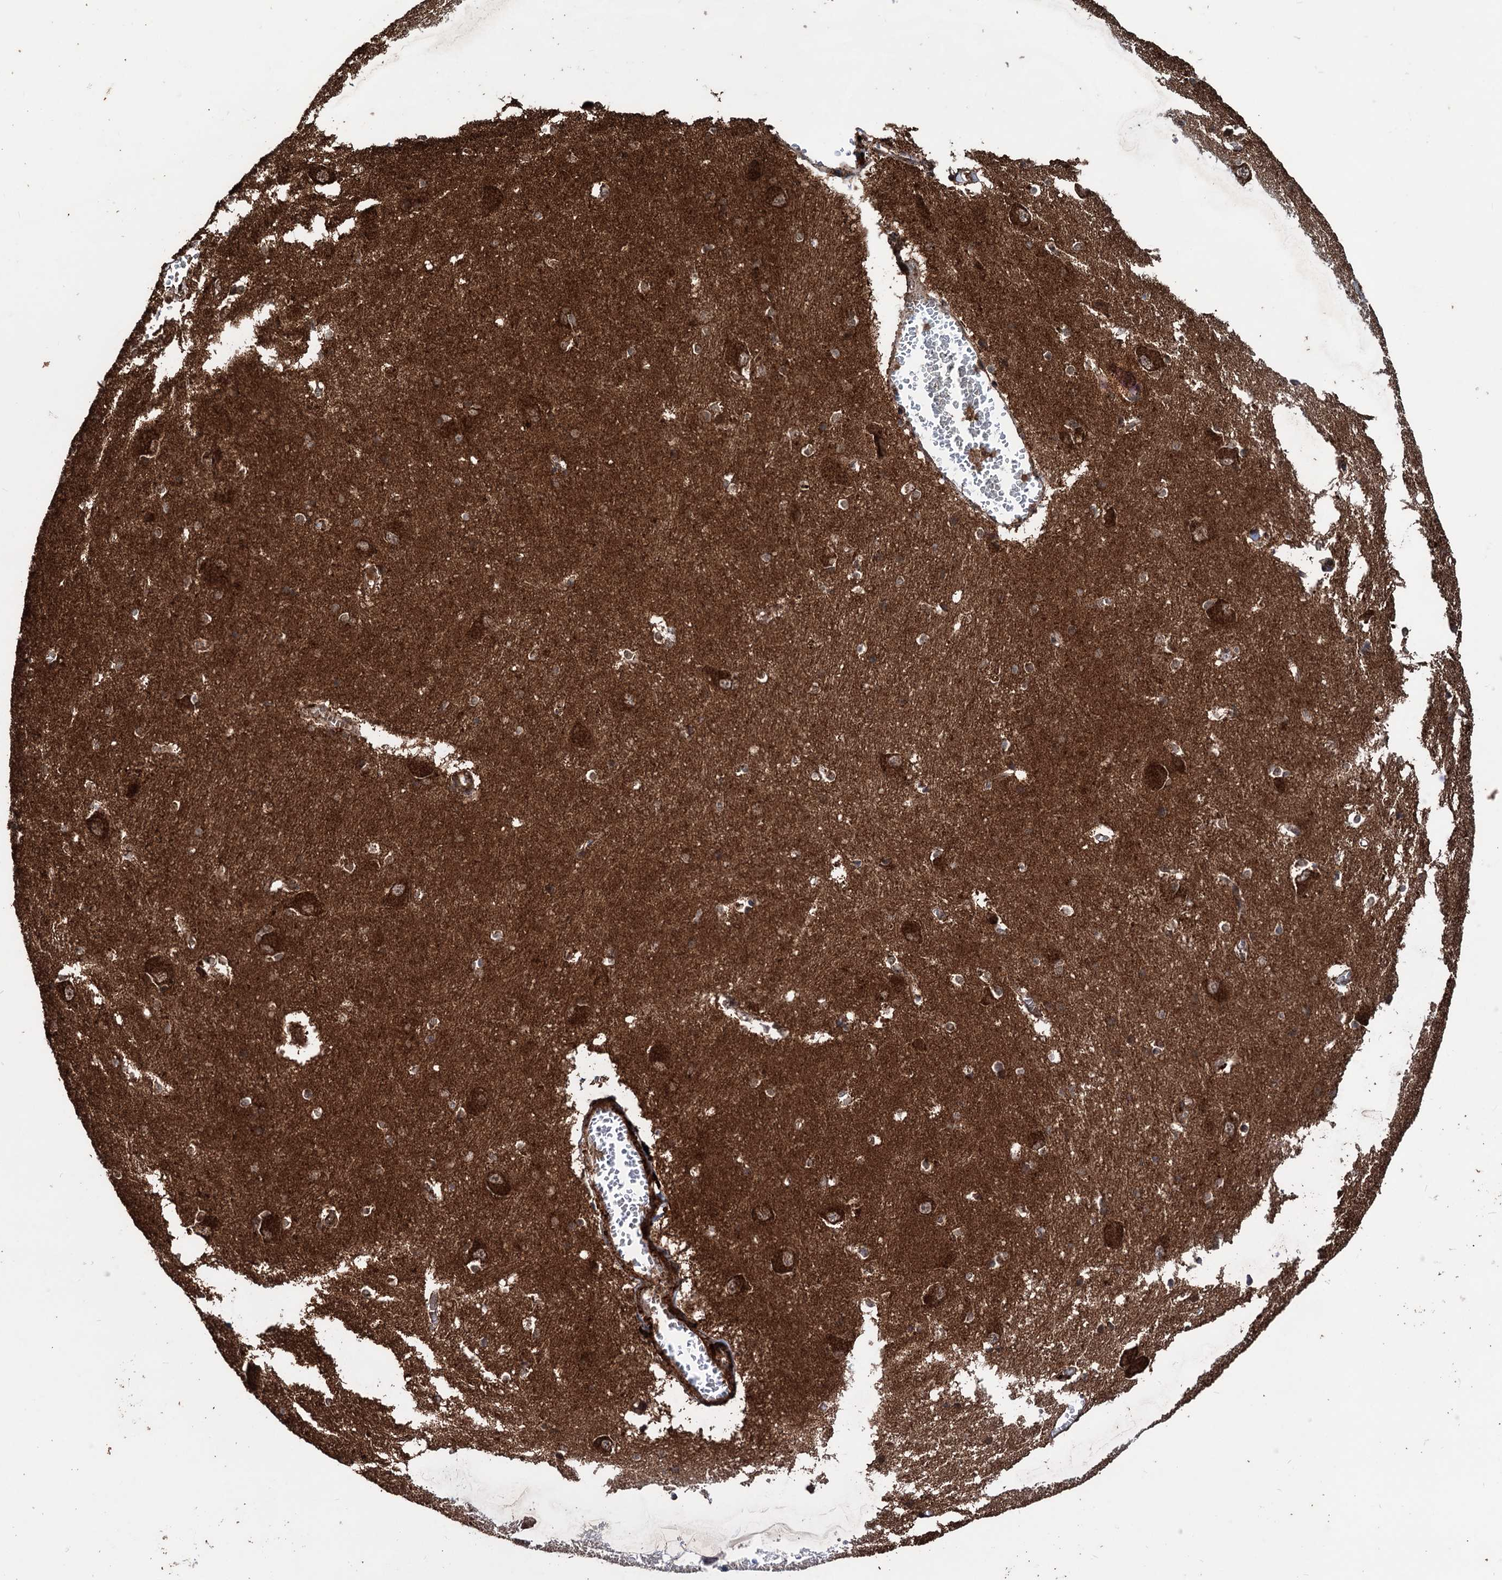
{"staining": {"intensity": "moderate", "quantity": ">75%", "location": "cytoplasmic/membranous"}, "tissue": "caudate", "cell_type": "Glial cells", "image_type": "normal", "snomed": [{"axis": "morphology", "description": "Normal tissue, NOS"}, {"axis": "topography", "description": "Lateral ventricle wall"}], "caption": "An image of caudate stained for a protein displays moderate cytoplasmic/membranous brown staining in glial cells. The staining was performed using DAB, with brown indicating positive protein expression. Nuclei are stained blue with hematoxylin.", "gene": "IPO4", "patient": {"sex": "male", "age": 37}}